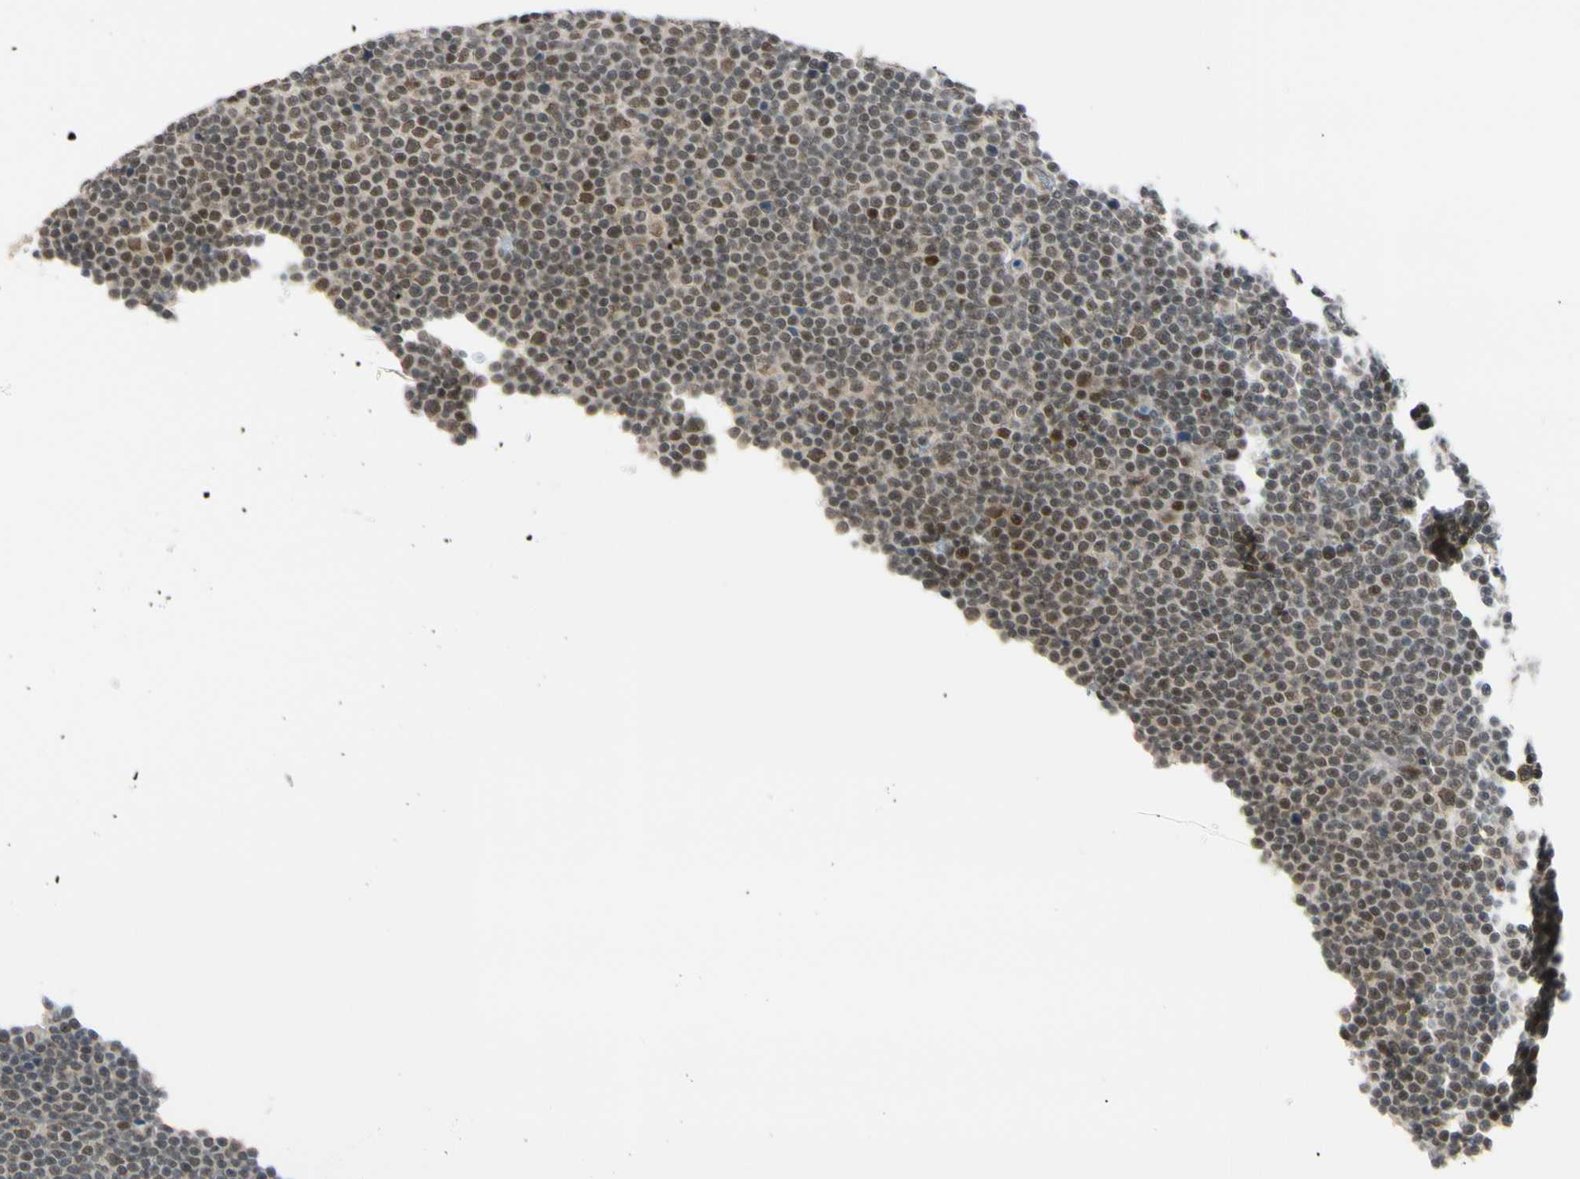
{"staining": {"intensity": "weak", "quantity": "25%-75%", "location": "nuclear"}, "tissue": "lymphoma", "cell_type": "Tumor cells", "image_type": "cancer", "snomed": [{"axis": "morphology", "description": "Malignant lymphoma, non-Hodgkin's type, Low grade"}, {"axis": "topography", "description": "Lymph node"}], "caption": "Human lymphoma stained with a brown dye exhibits weak nuclear positive positivity in approximately 25%-75% of tumor cells.", "gene": "BRMS1", "patient": {"sex": "female", "age": 67}}